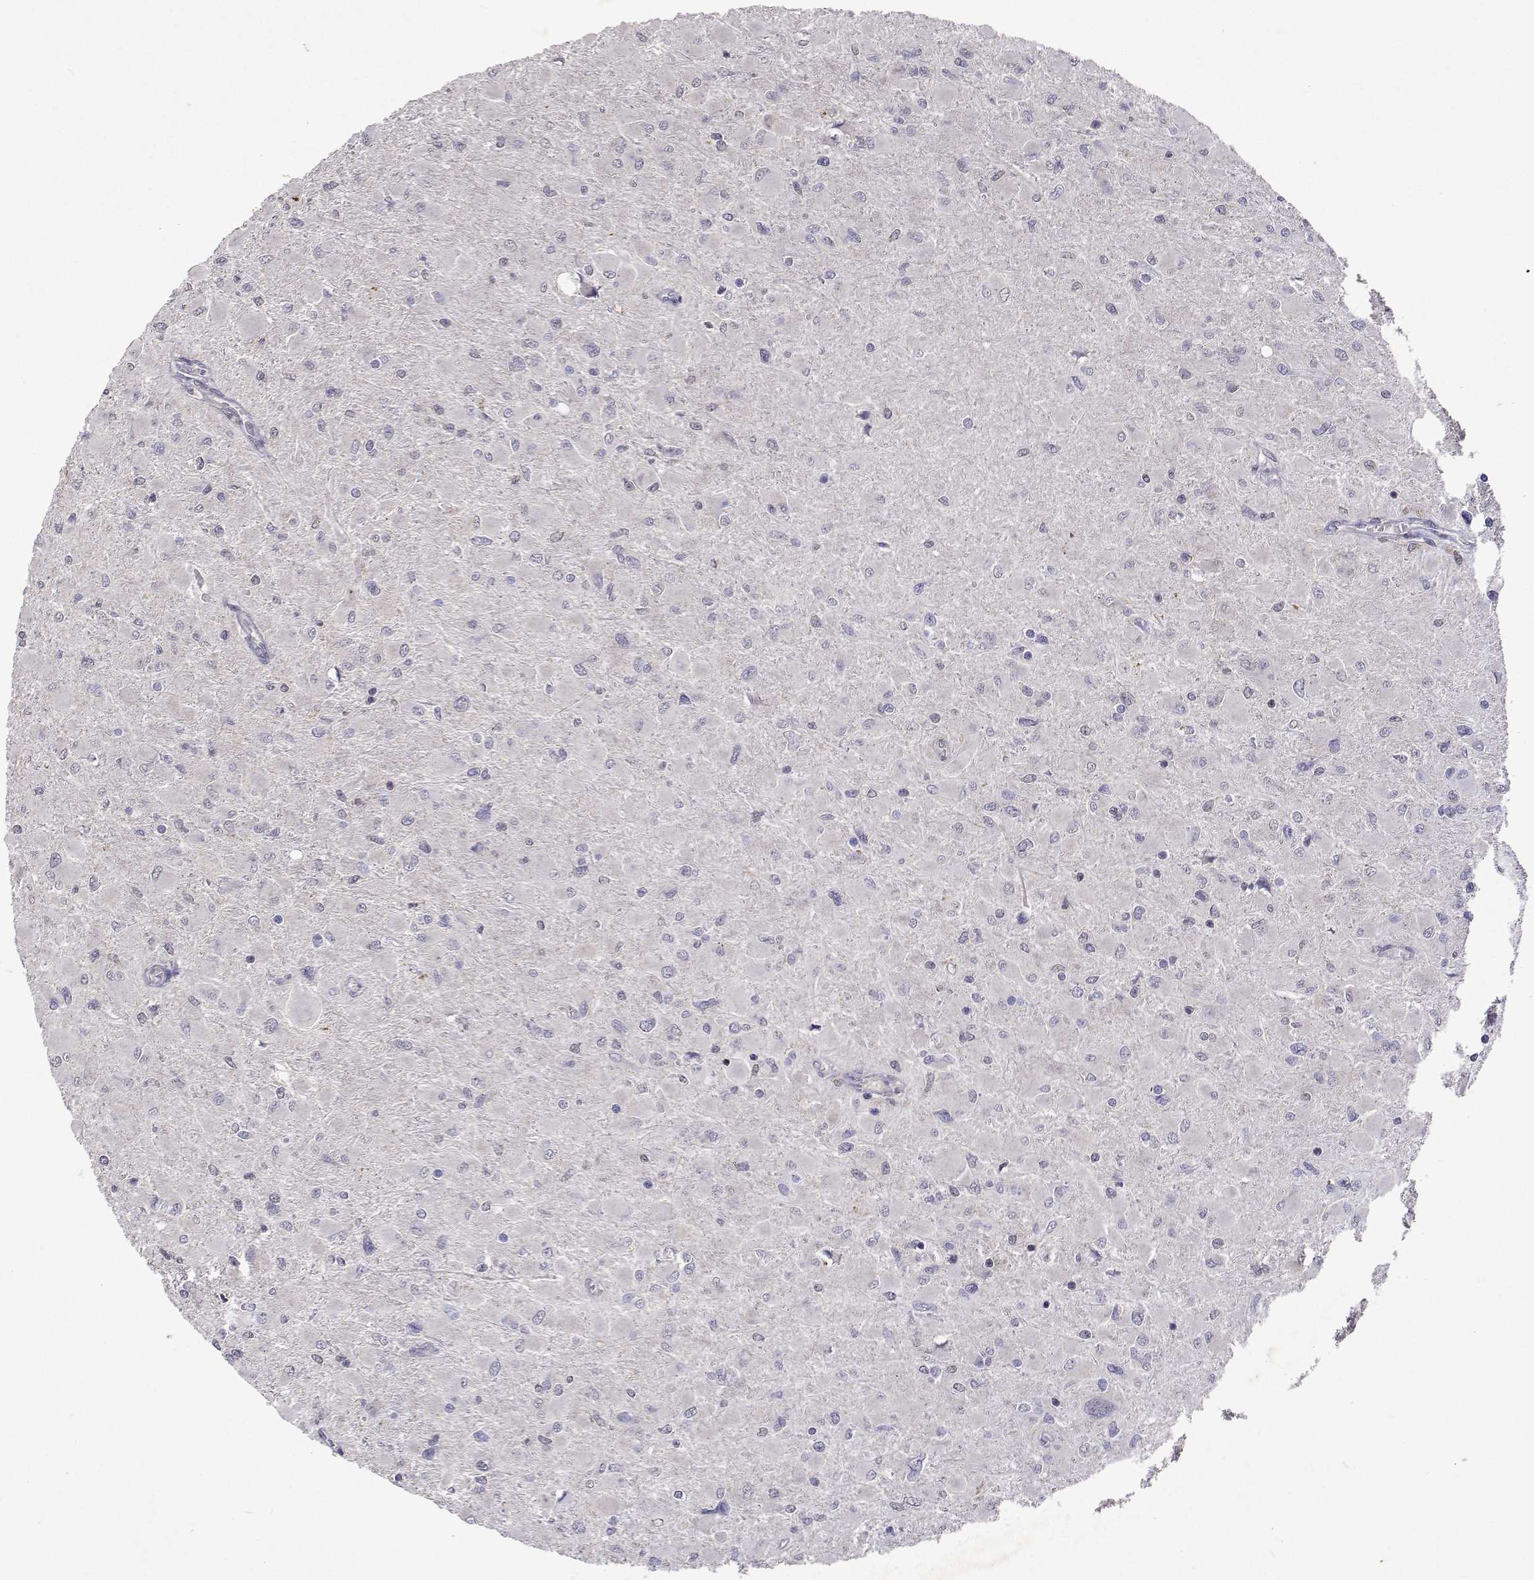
{"staining": {"intensity": "negative", "quantity": "none", "location": "none"}, "tissue": "glioma", "cell_type": "Tumor cells", "image_type": "cancer", "snomed": [{"axis": "morphology", "description": "Glioma, malignant, High grade"}, {"axis": "topography", "description": "Cerebral cortex"}], "caption": "Immunohistochemistry (IHC) of human glioma exhibits no staining in tumor cells.", "gene": "APAF1", "patient": {"sex": "female", "age": 36}}